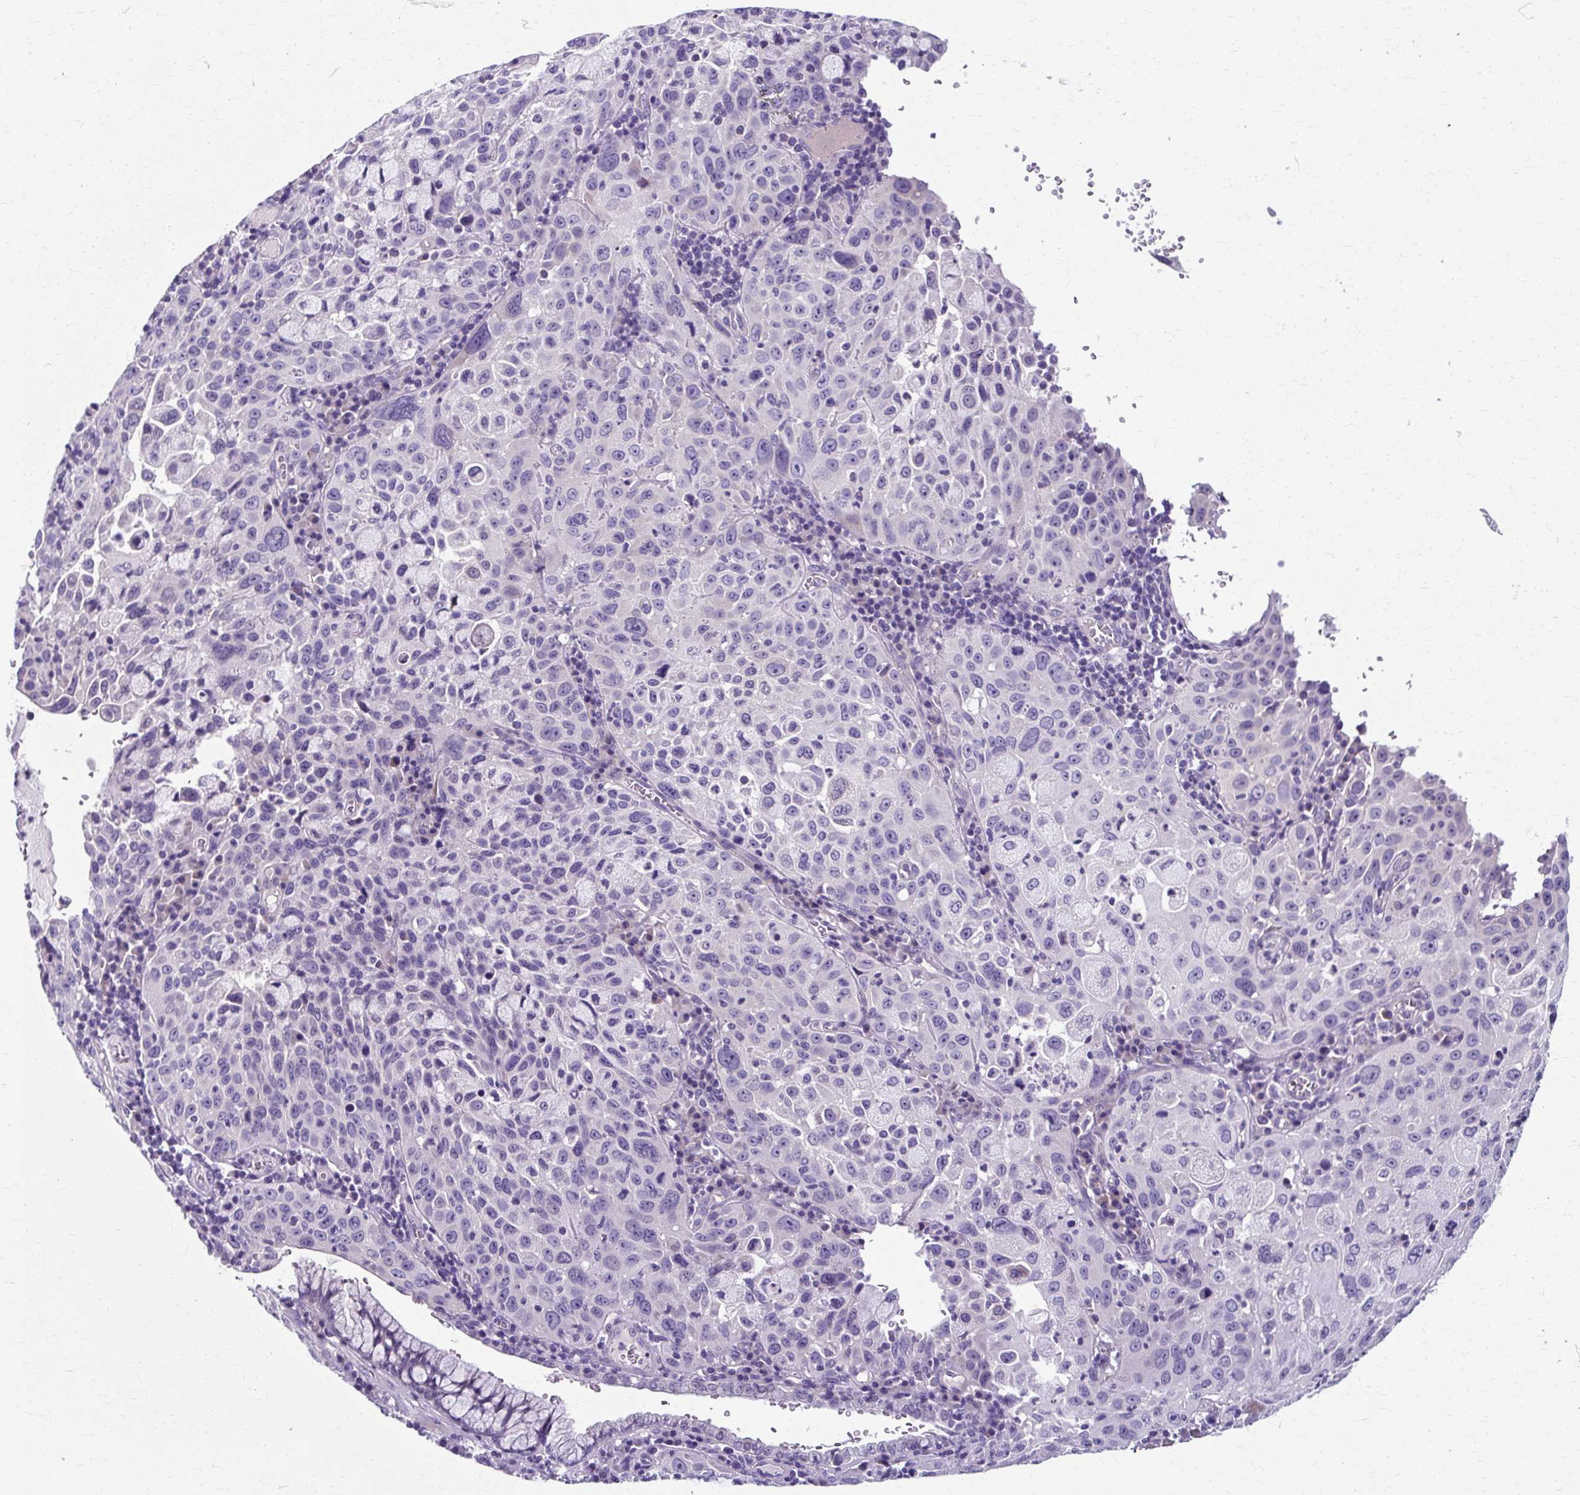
{"staining": {"intensity": "negative", "quantity": "none", "location": "none"}, "tissue": "cervical cancer", "cell_type": "Tumor cells", "image_type": "cancer", "snomed": [{"axis": "morphology", "description": "Squamous cell carcinoma, NOS"}, {"axis": "topography", "description": "Cervix"}], "caption": "IHC of human cervical cancer (squamous cell carcinoma) shows no staining in tumor cells.", "gene": "ZNF555", "patient": {"sex": "female", "age": 42}}